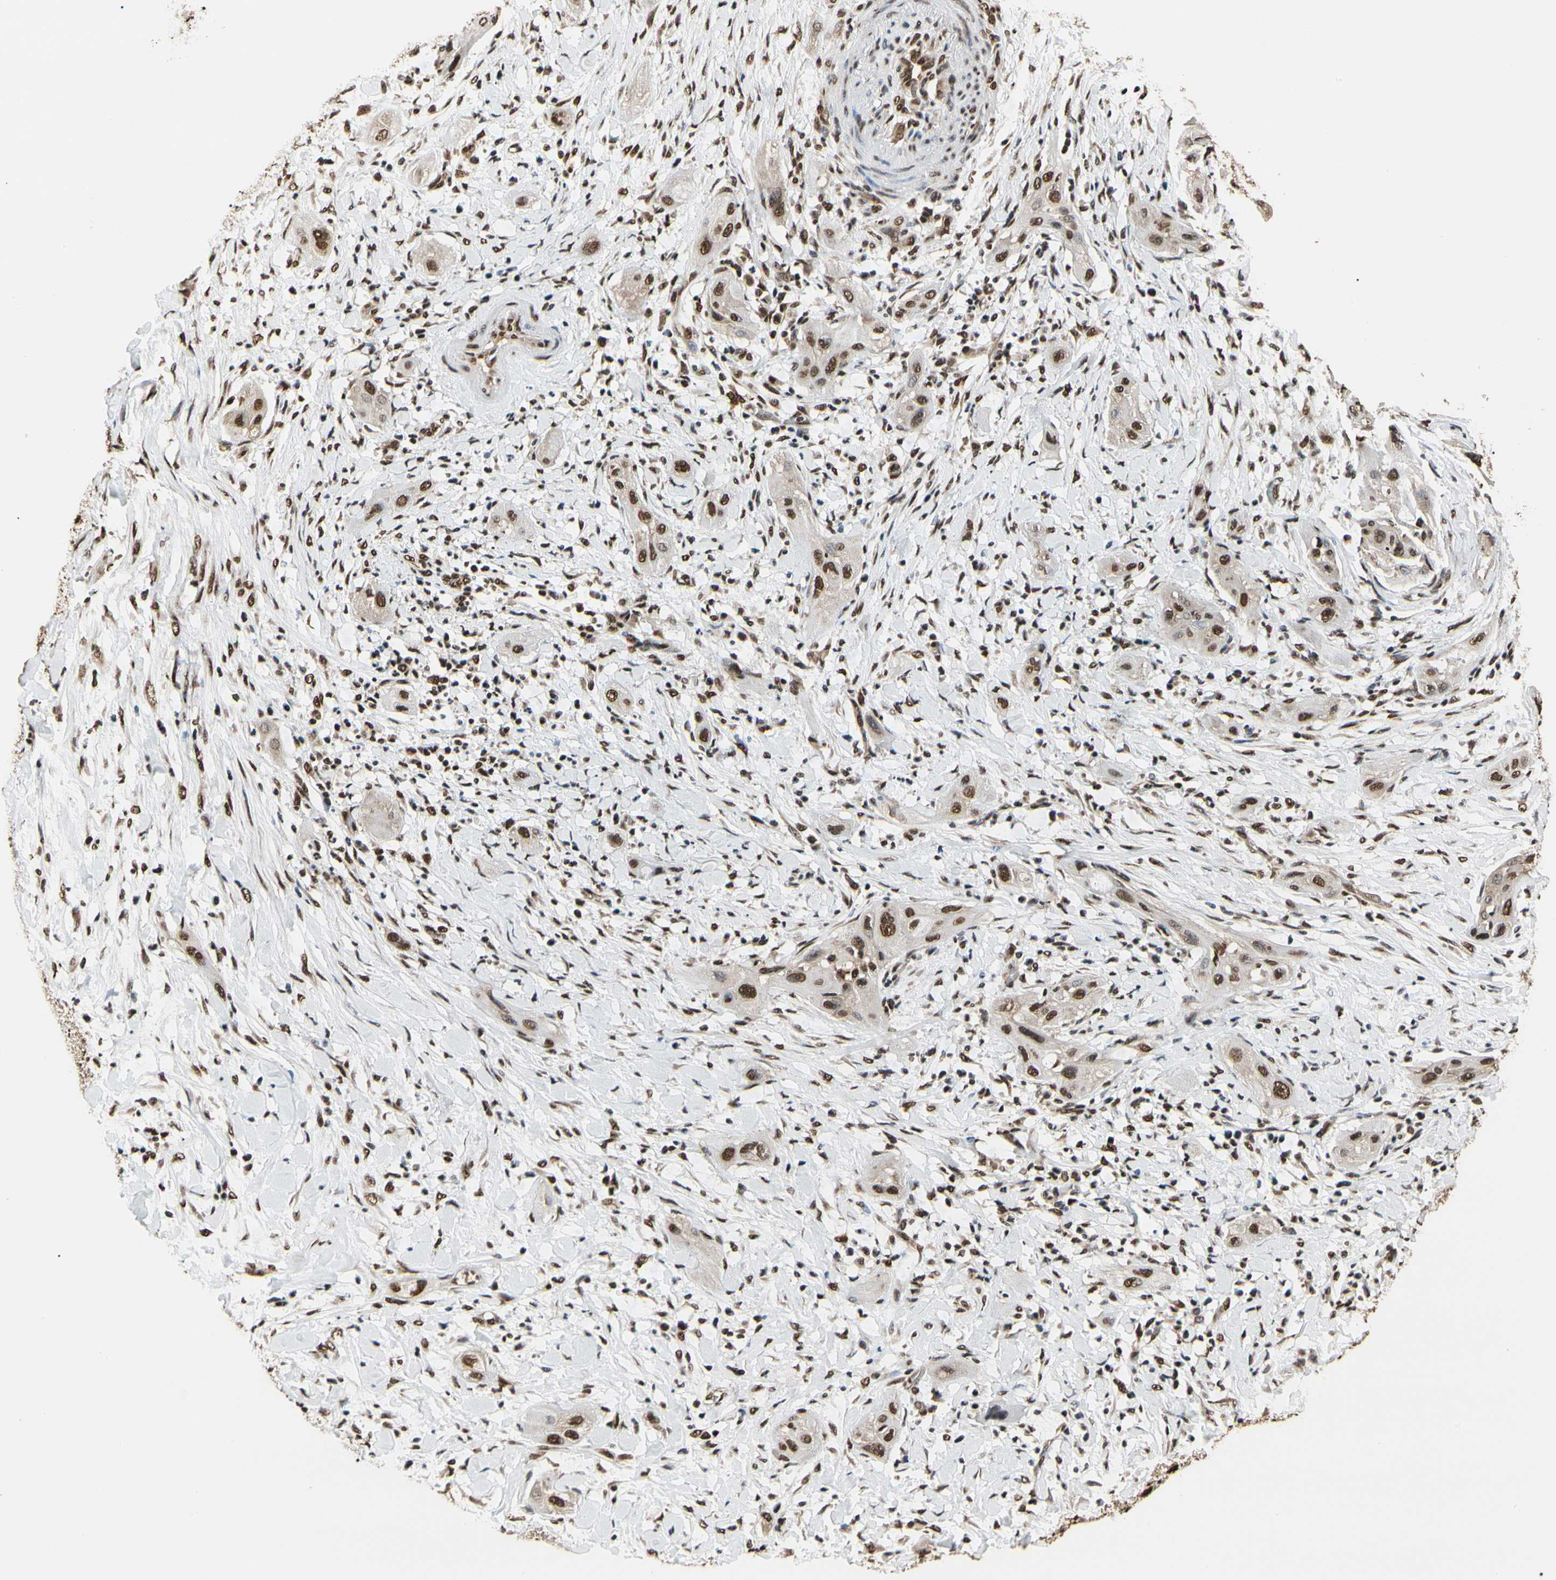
{"staining": {"intensity": "moderate", "quantity": ">75%", "location": "nuclear"}, "tissue": "lung cancer", "cell_type": "Tumor cells", "image_type": "cancer", "snomed": [{"axis": "morphology", "description": "Squamous cell carcinoma, NOS"}, {"axis": "topography", "description": "Lung"}], "caption": "DAB immunohistochemical staining of human lung squamous cell carcinoma exhibits moderate nuclear protein staining in about >75% of tumor cells.", "gene": "HNRNPK", "patient": {"sex": "female", "age": 47}}